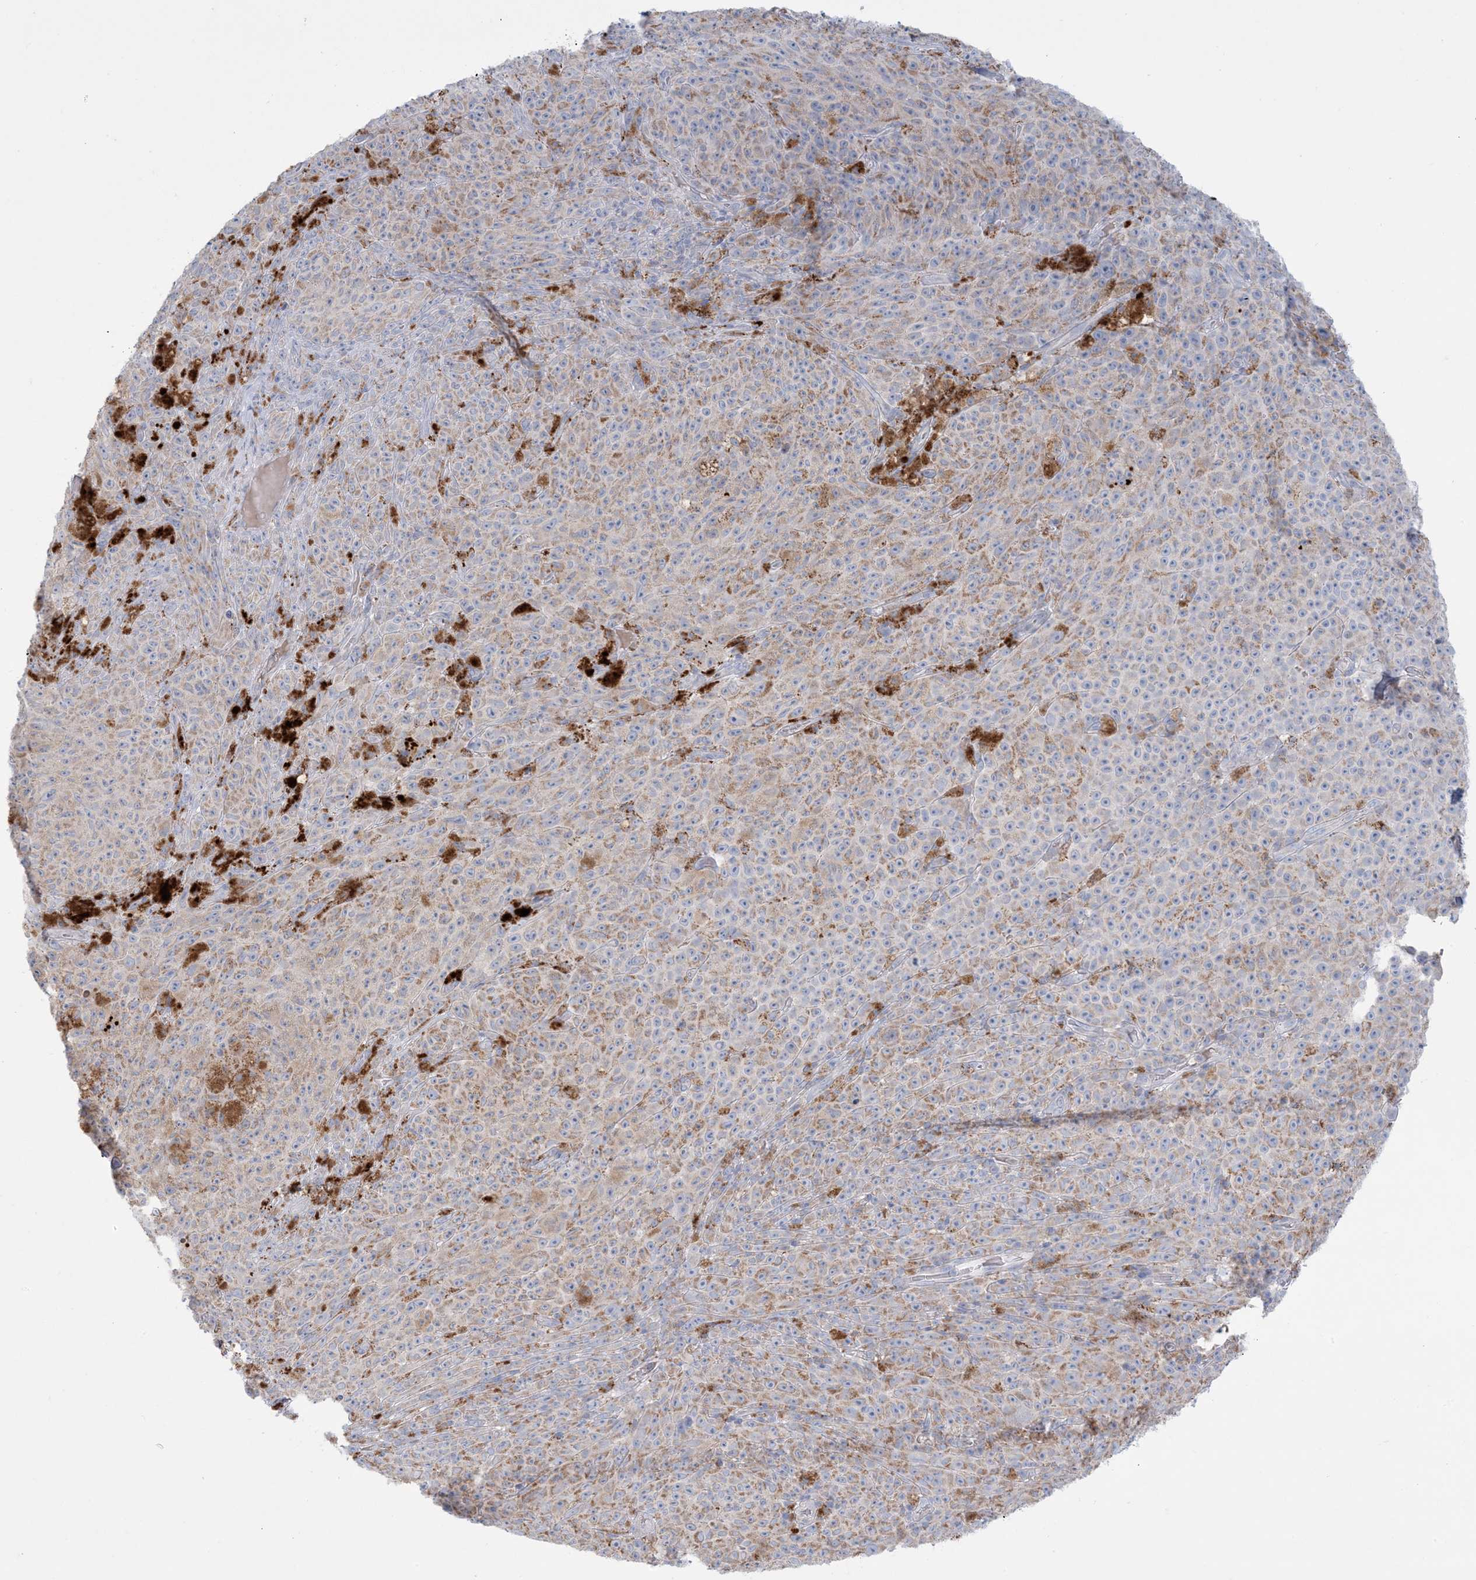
{"staining": {"intensity": "moderate", "quantity": "25%-75%", "location": "cytoplasmic/membranous"}, "tissue": "melanoma", "cell_type": "Tumor cells", "image_type": "cancer", "snomed": [{"axis": "morphology", "description": "Malignant melanoma, NOS"}, {"axis": "topography", "description": "Skin"}], "caption": "Immunohistochemistry (IHC) (DAB) staining of human malignant melanoma exhibits moderate cytoplasmic/membranous protein positivity in approximately 25%-75% of tumor cells. The protein of interest is shown in brown color, while the nuclei are stained blue.", "gene": "KCTD6", "patient": {"sex": "female", "age": 82}}